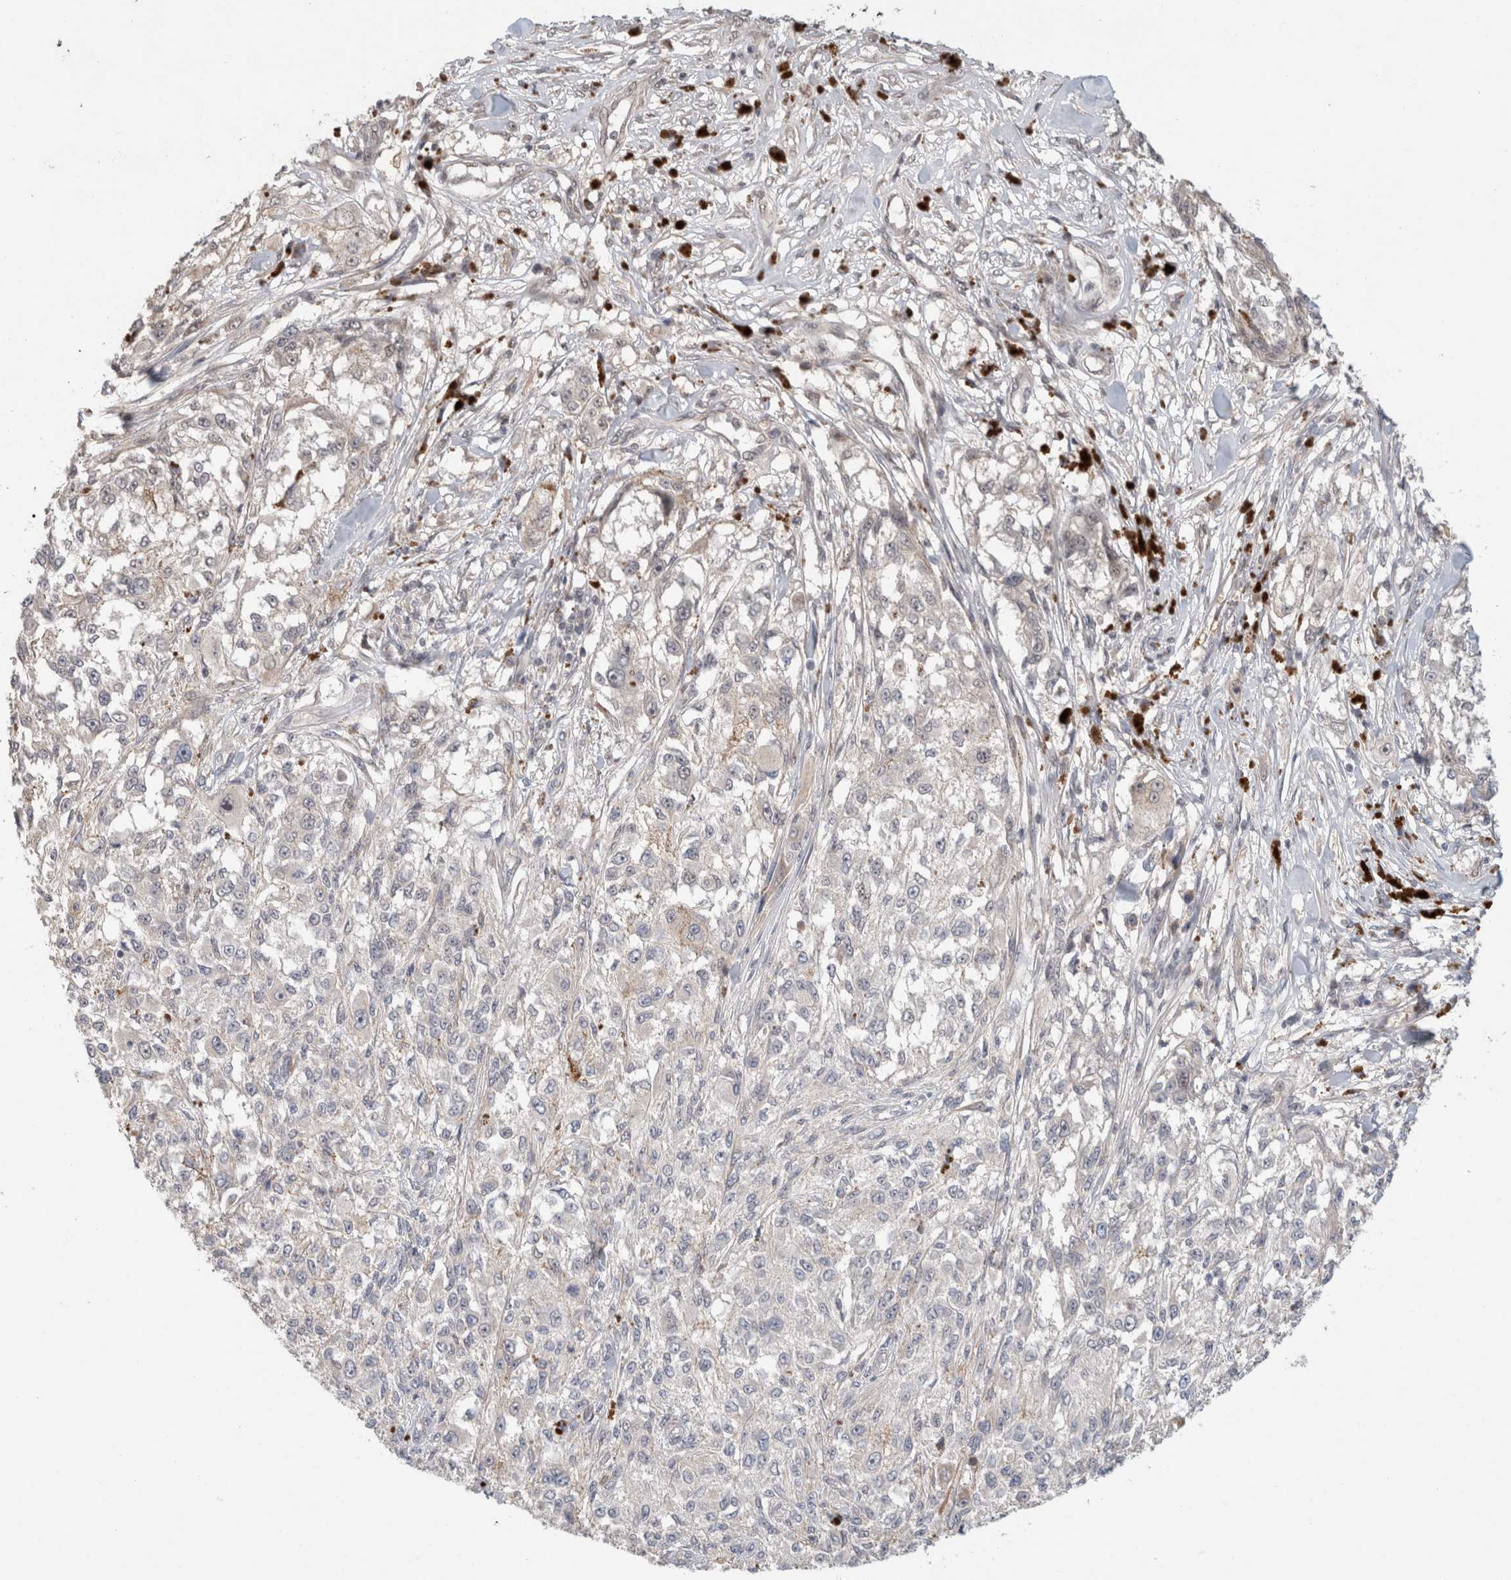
{"staining": {"intensity": "negative", "quantity": "none", "location": "none"}, "tissue": "melanoma", "cell_type": "Tumor cells", "image_type": "cancer", "snomed": [{"axis": "morphology", "description": "Necrosis, NOS"}, {"axis": "morphology", "description": "Malignant melanoma, NOS"}, {"axis": "topography", "description": "Skin"}], "caption": "The immunohistochemistry histopathology image has no significant staining in tumor cells of melanoma tissue. (Immunohistochemistry (ihc), brightfield microscopy, high magnification).", "gene": "SYDE2", "patient": {"sex": "female", "age": 87}}